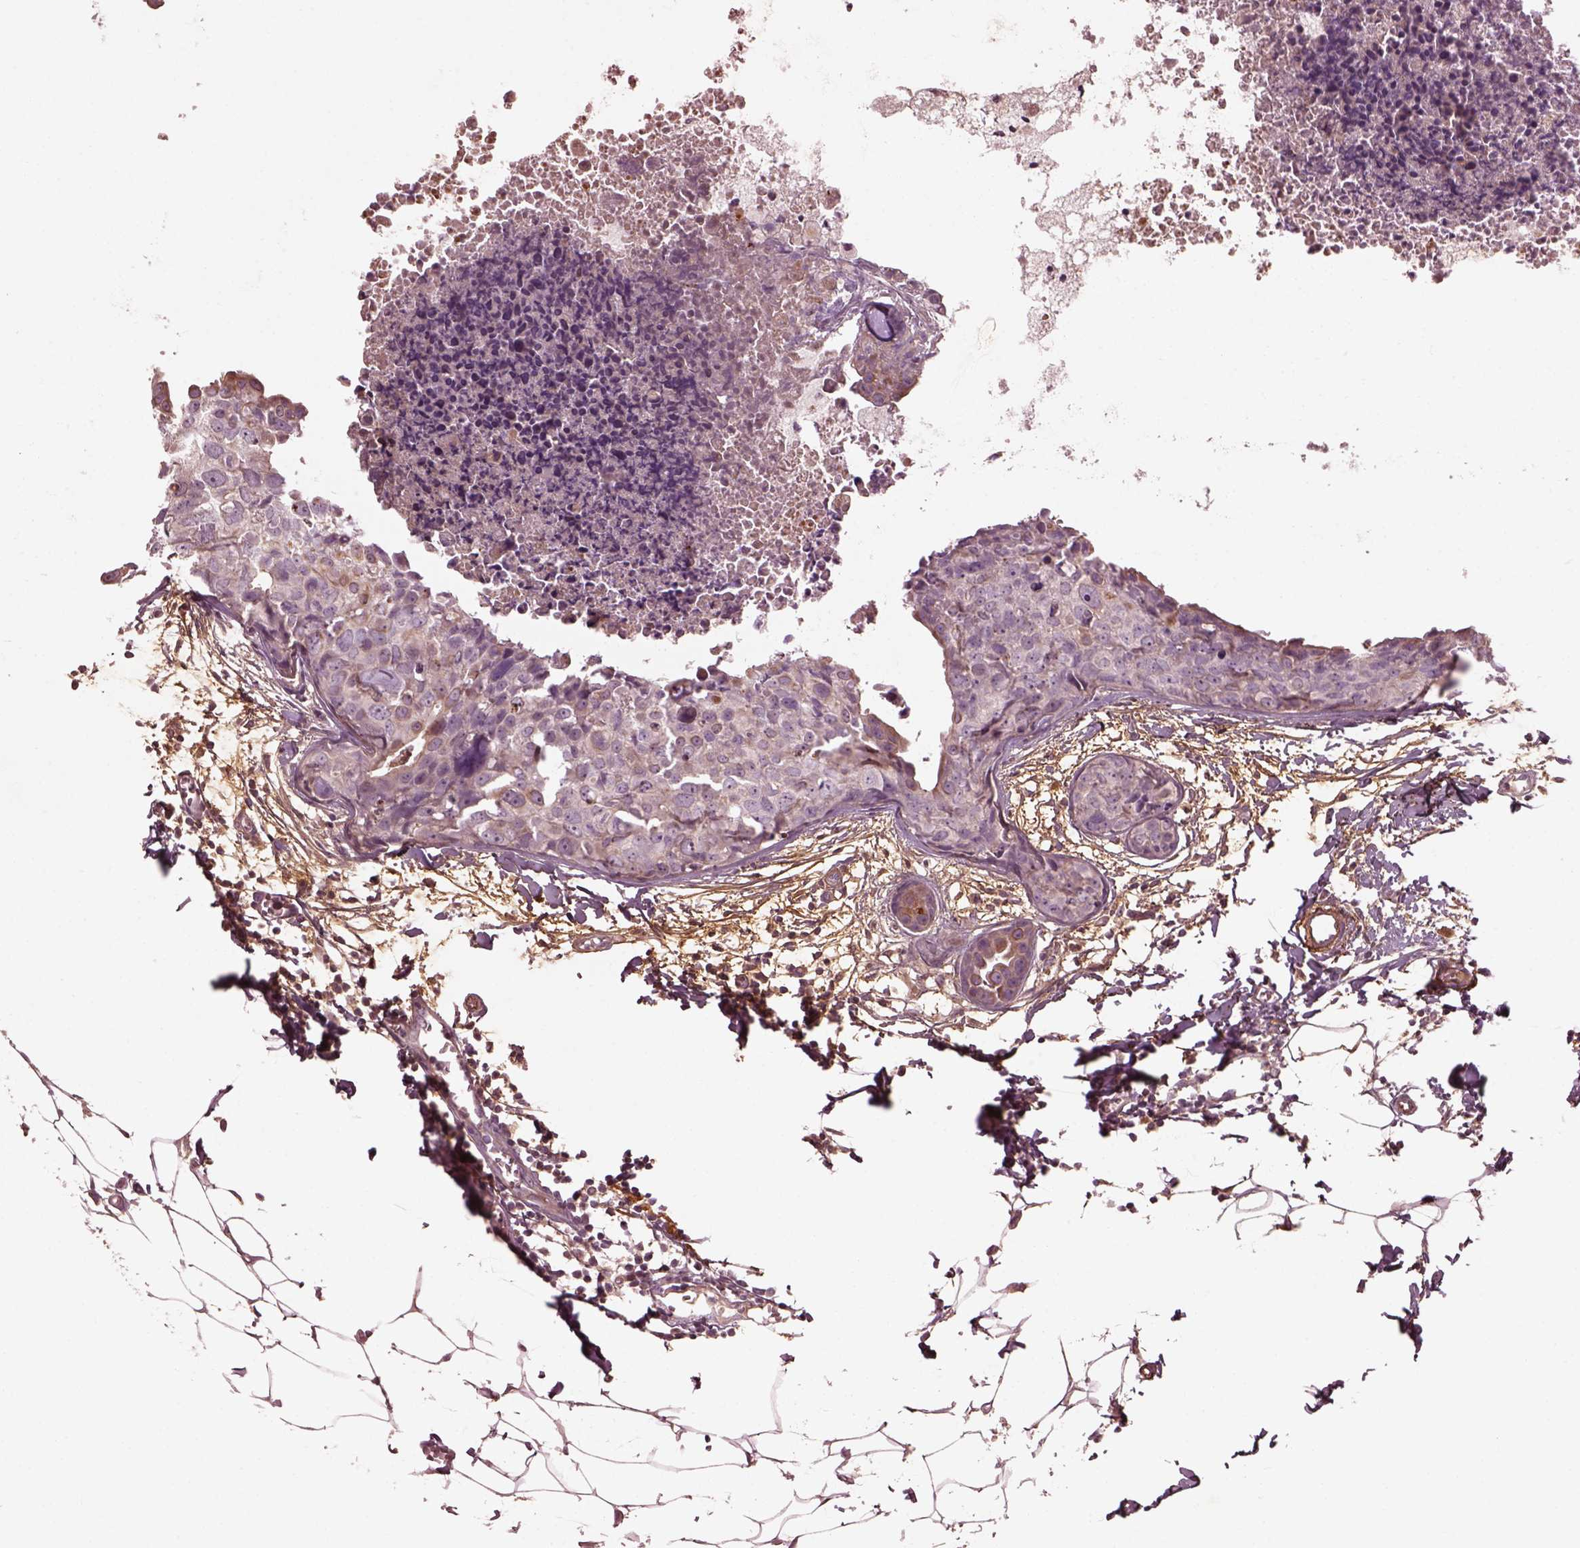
{"staining": {"intensity": "negative", "quantity": "none", "location": "none"}, "tissue": "breast cancer", "cell_type": "Tumor cells", "image_type": "cancer", "snomed": [{"axis": "morphology", "description": "Duct carcinoma"}, {"axis": "topography", "description": "Breast"}], "caption": "IHC micrograph of human breast cancer stained for a protein (brown), which displays no expression in tumor cells.", "gene": "EFEMP1", "patient": {"sex": "female", "age": 38}}